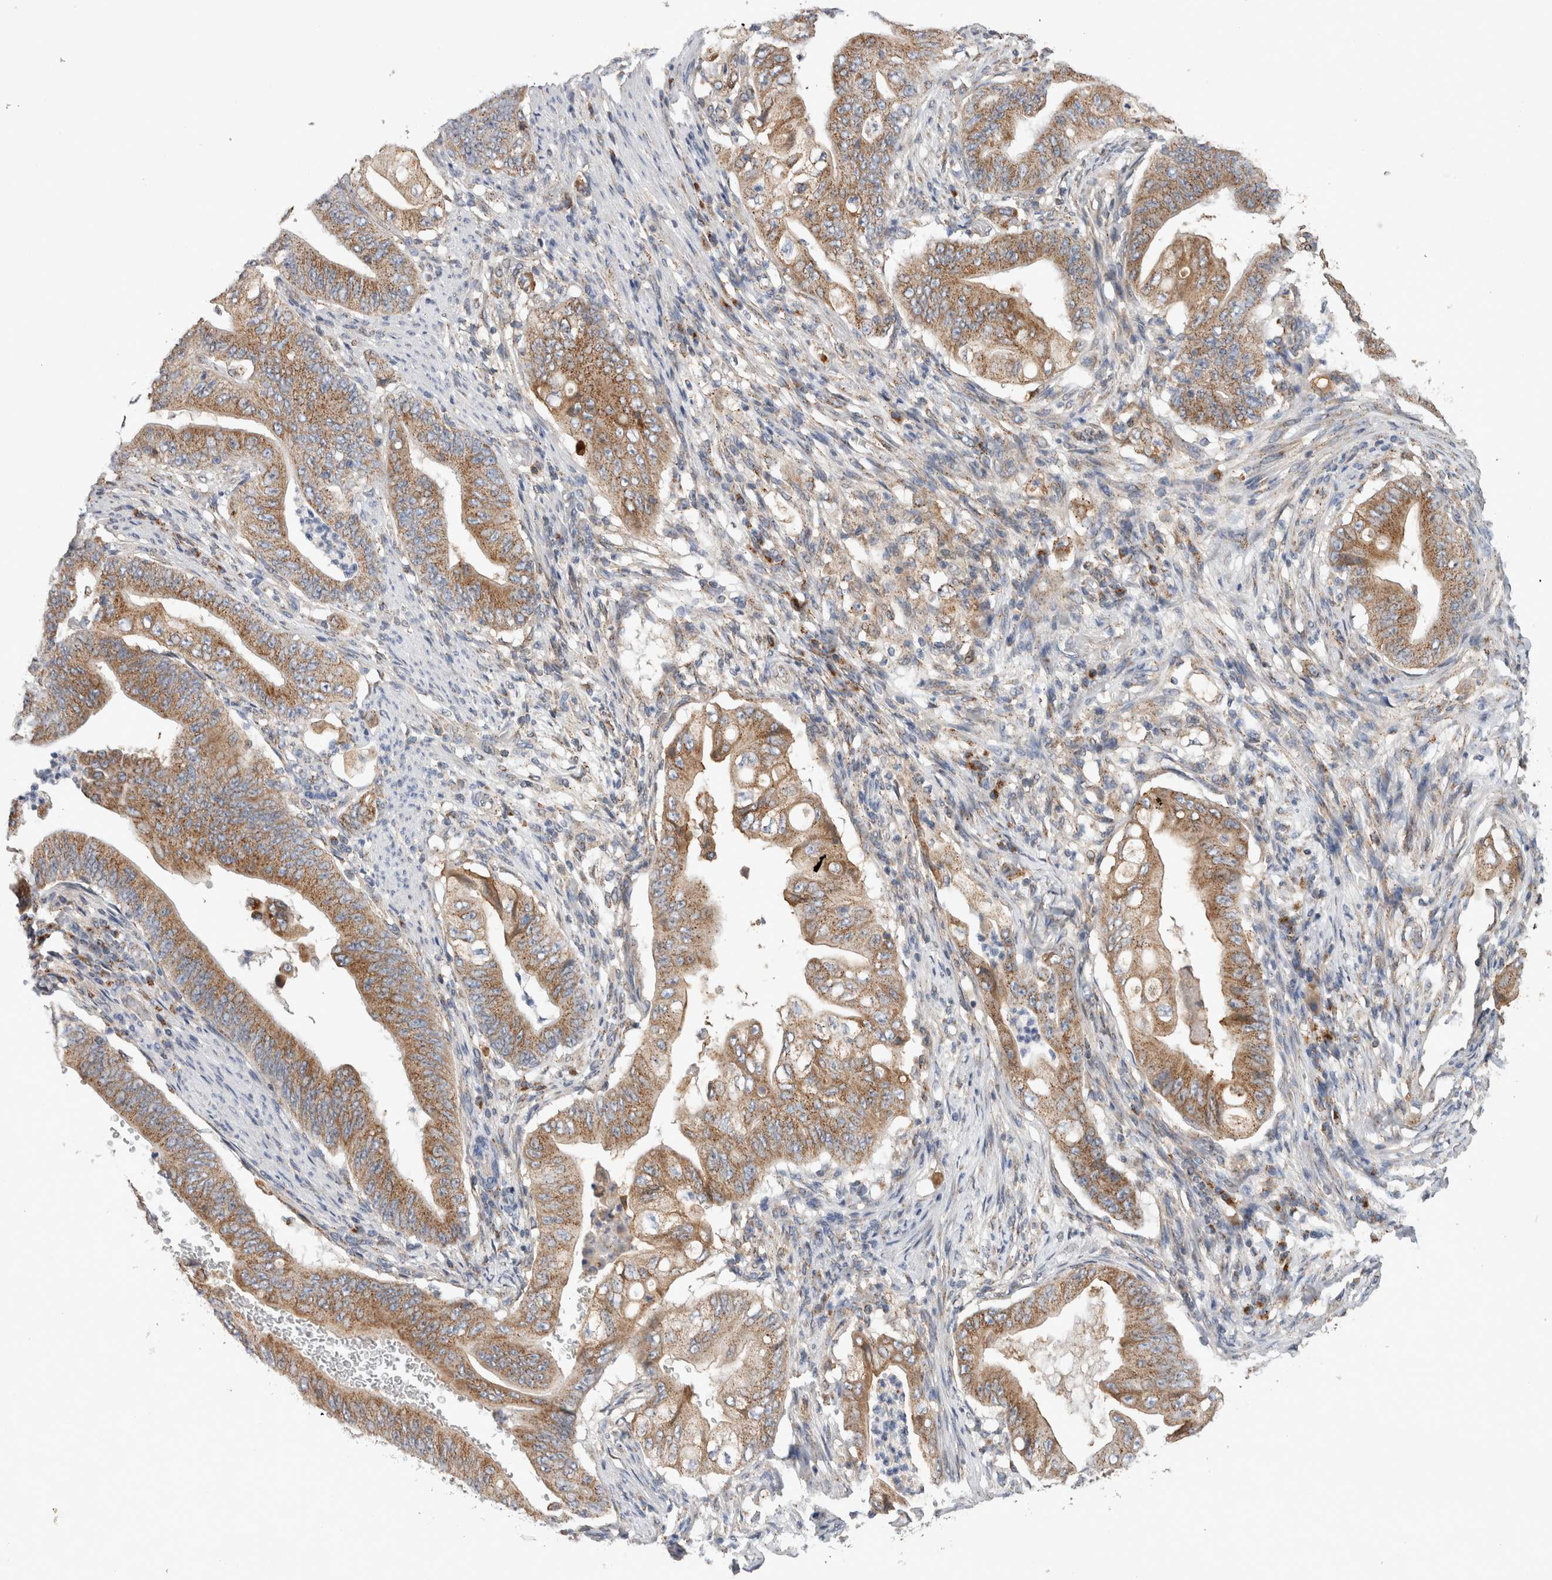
{"staining": {"intensity": "moderate", "quantity": ">75%", "location": "cytoplasmic/membranous"}, "tissue": "stomach cancer", "cell_type": "Tumor cells", "image_type": "cancer", "snomed": [{"axis": "morphology", "description": "Adenocarcinoma, NOS"}, {"axis": "topography", "description": "Stomach"}], "caption": "This histopathology image exhibits immunohistochemistry (IHC) staining of human adenocarcinoma (stomach), with medium moderate cytoplasmic/membranous positivity in about >75% of tumor cells.", "gene": "IARS2", "patient": {"sex": "female", "age": 73}}